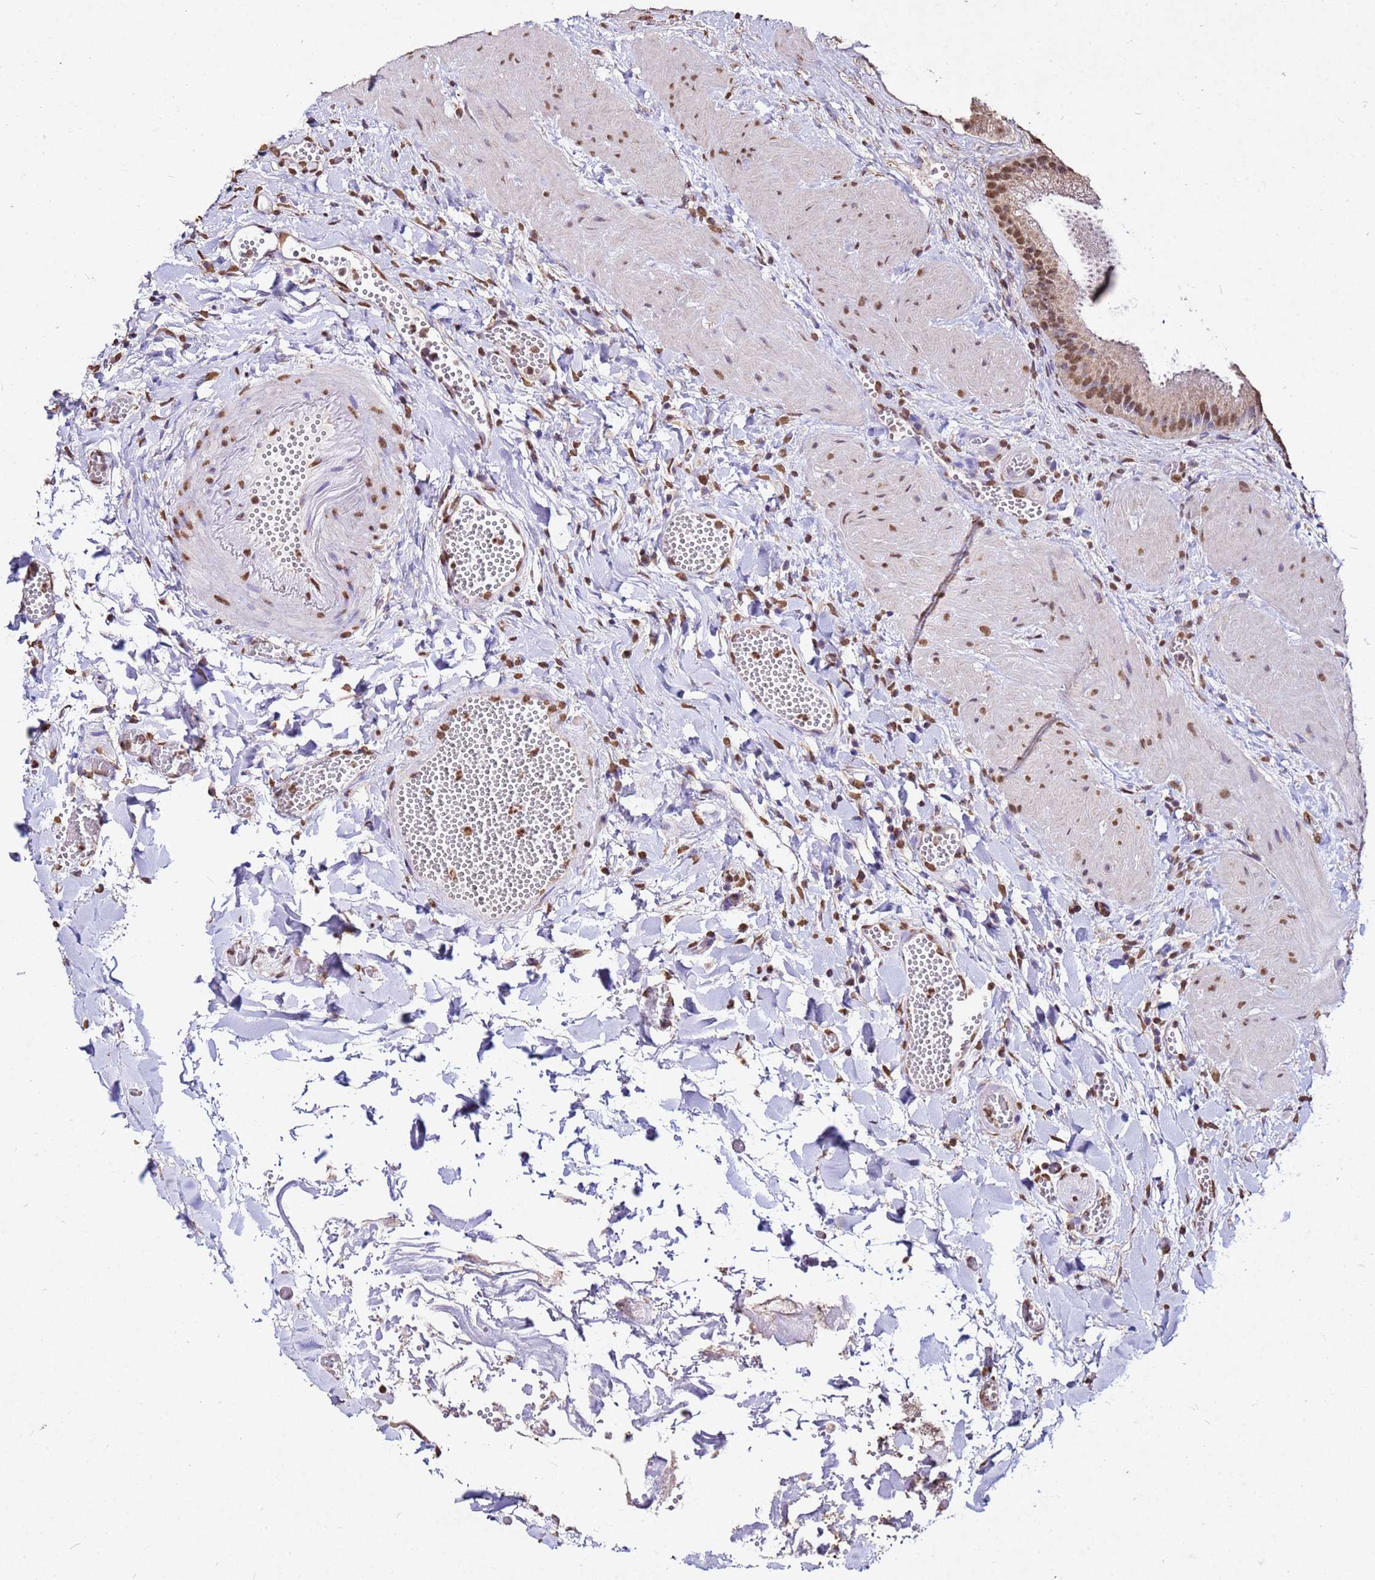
{"staining": {"intensity": "moderate", "quantity": ">75%", "location": "nuclear"}, "tissue": "gallbladder", "cell_type": "Glandular cells", "image_type": "normal", "snomed": [{"axis": "morphology", "description": "Normal tissue, NOS"}, {"axis": "topography", "description": "Gallbladder"}], "caption": "Protein staining by immunohistochemistry (IHC) demonstrates moderate nuclear positivity in approximately >75% of glandular cells in normal gallbladder.", "gene": "MYOCD", "patient": {"sex": "male", "age": 55}}